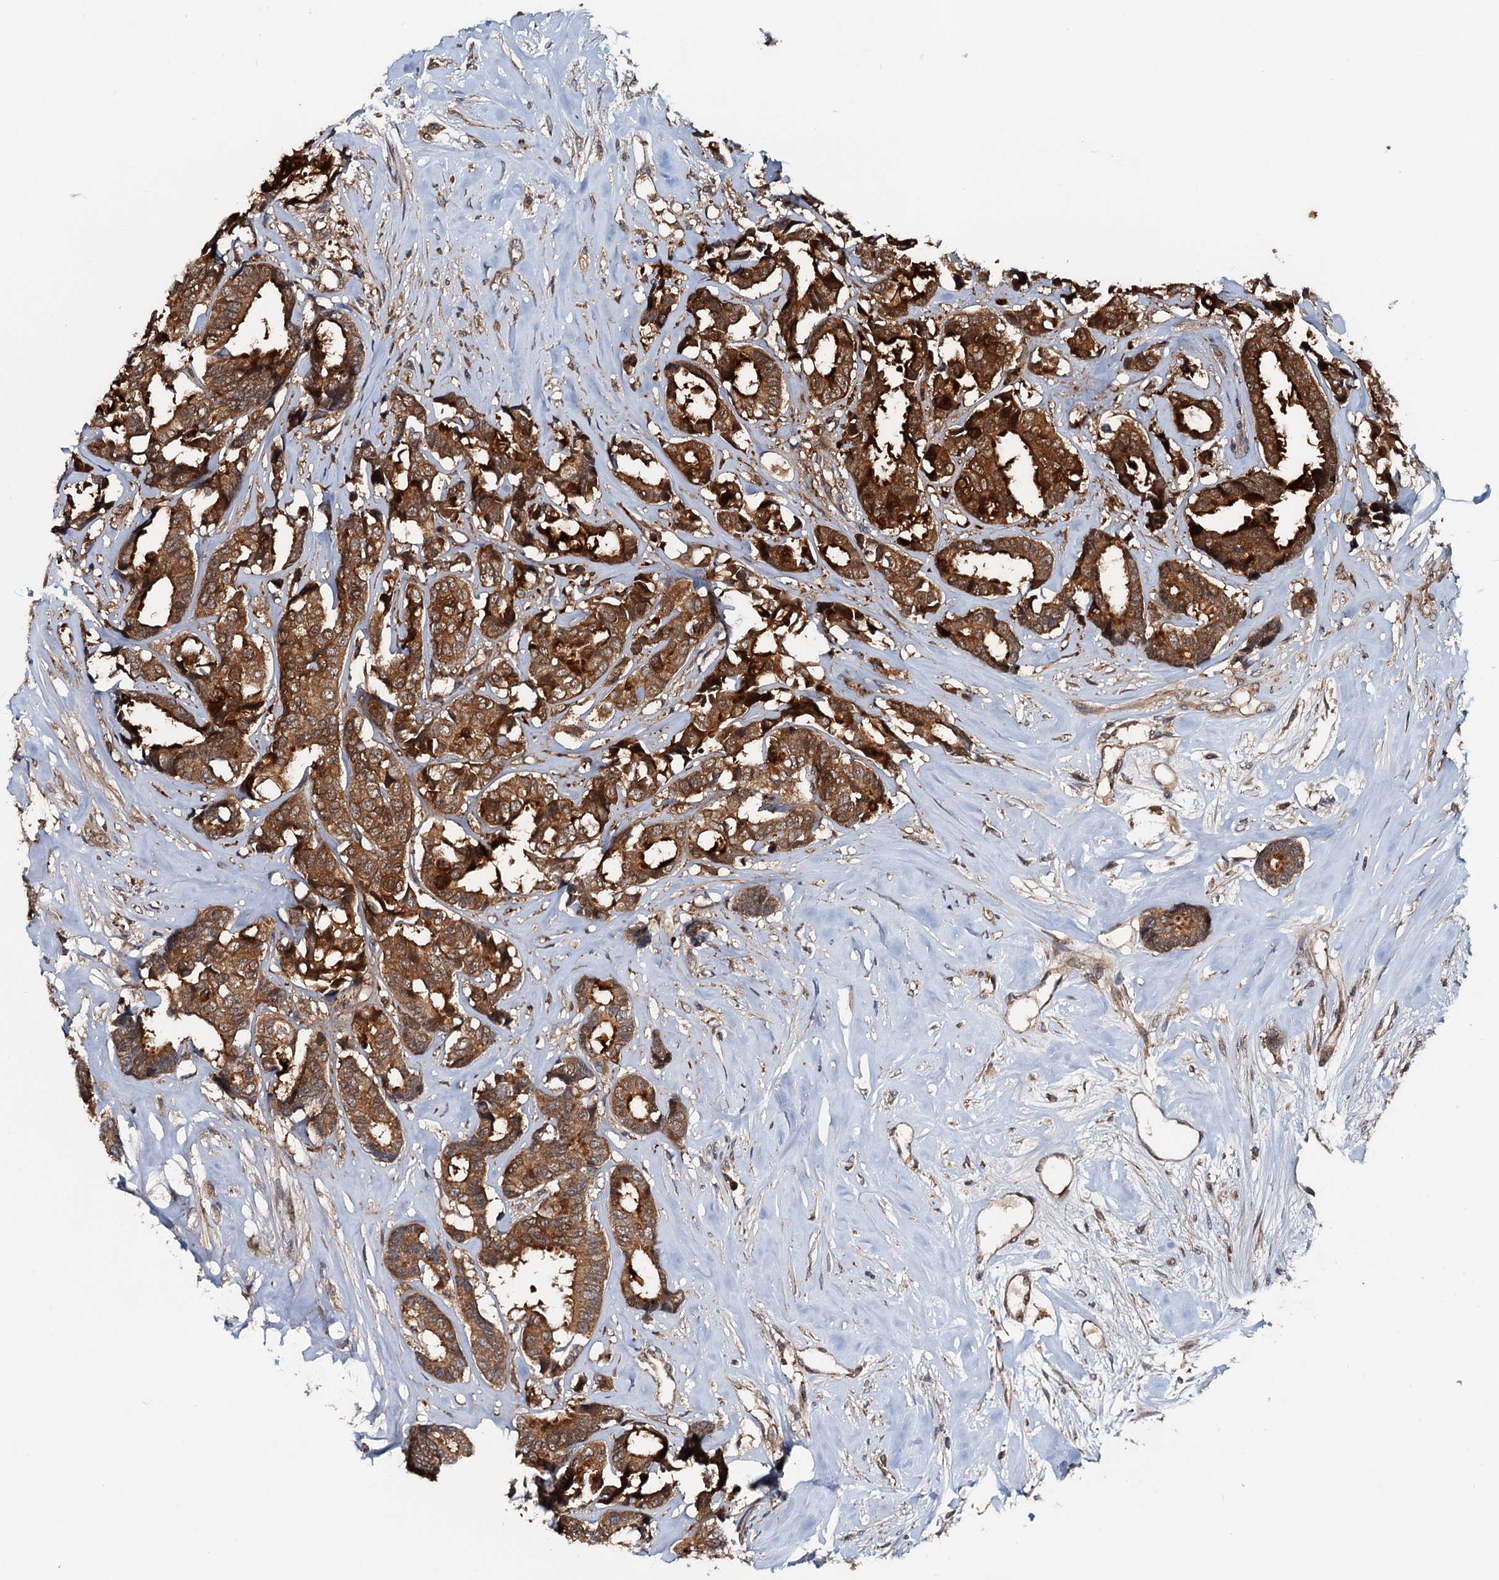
{"staining": {"intensity": "moderate", "quantity": ">75%", "location": "cytoplasmic/membranous"}, "tissue": "breast cancer", "cell_type": "Tumor cells", "image_type": "cancer", "snomed": [{"axis": "morphology", "description": "Duct carcinoma"}, {"axis": "topography", "description": "Breast"}], "caption": "This is an image of immunohistochemistry staining of intraductal carcinoma (breast), which shows moderate staining in the cytoplasmic/membranous of tumor cells.", "gene": "AAGAB", "patient": {"sex": "female", "age": 87}}